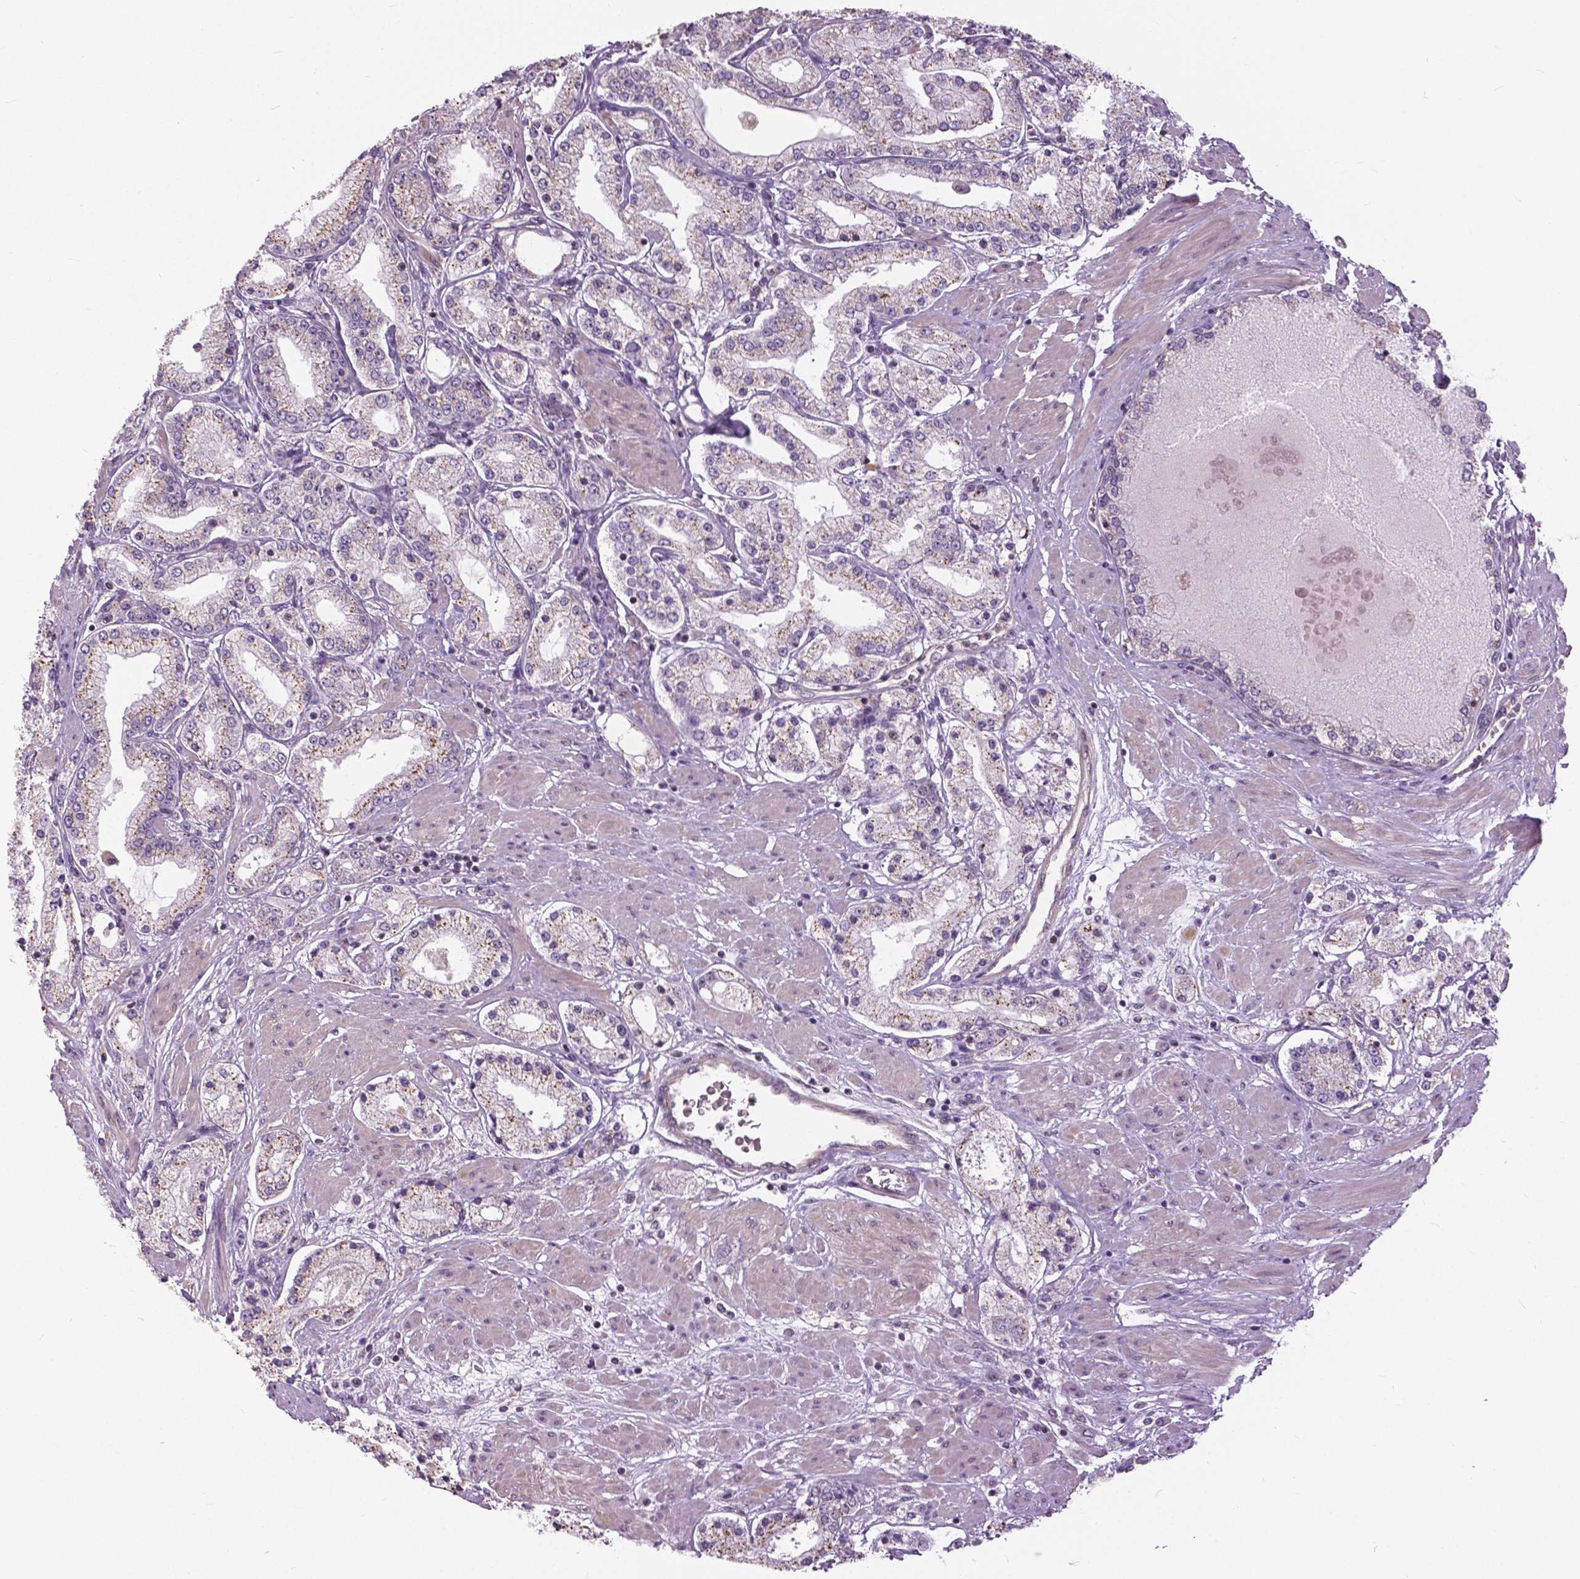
{"staining": {"intensity": "weak", "quantity": "25%-75%", "location": "cytoplasmic/membranous"}, "tissue": "prostate cancer", "cell_type": "Tumor cells", "image_type": "cancer", "snomed": [{"axis": "morphology", "description": "Adenocarcinoma, High grade"}, {"axis": "topography", "description": "Prostate"}], "caption": "Adenocarcinoma (high-grade) (prostate) stained for a protein (brown) displays weak cytoplasmic/membranous positive expression in approximately 25%-75% of tumor cells.", "gene": "ANXA13", "patient": {"sex": "male", "age": 67}}